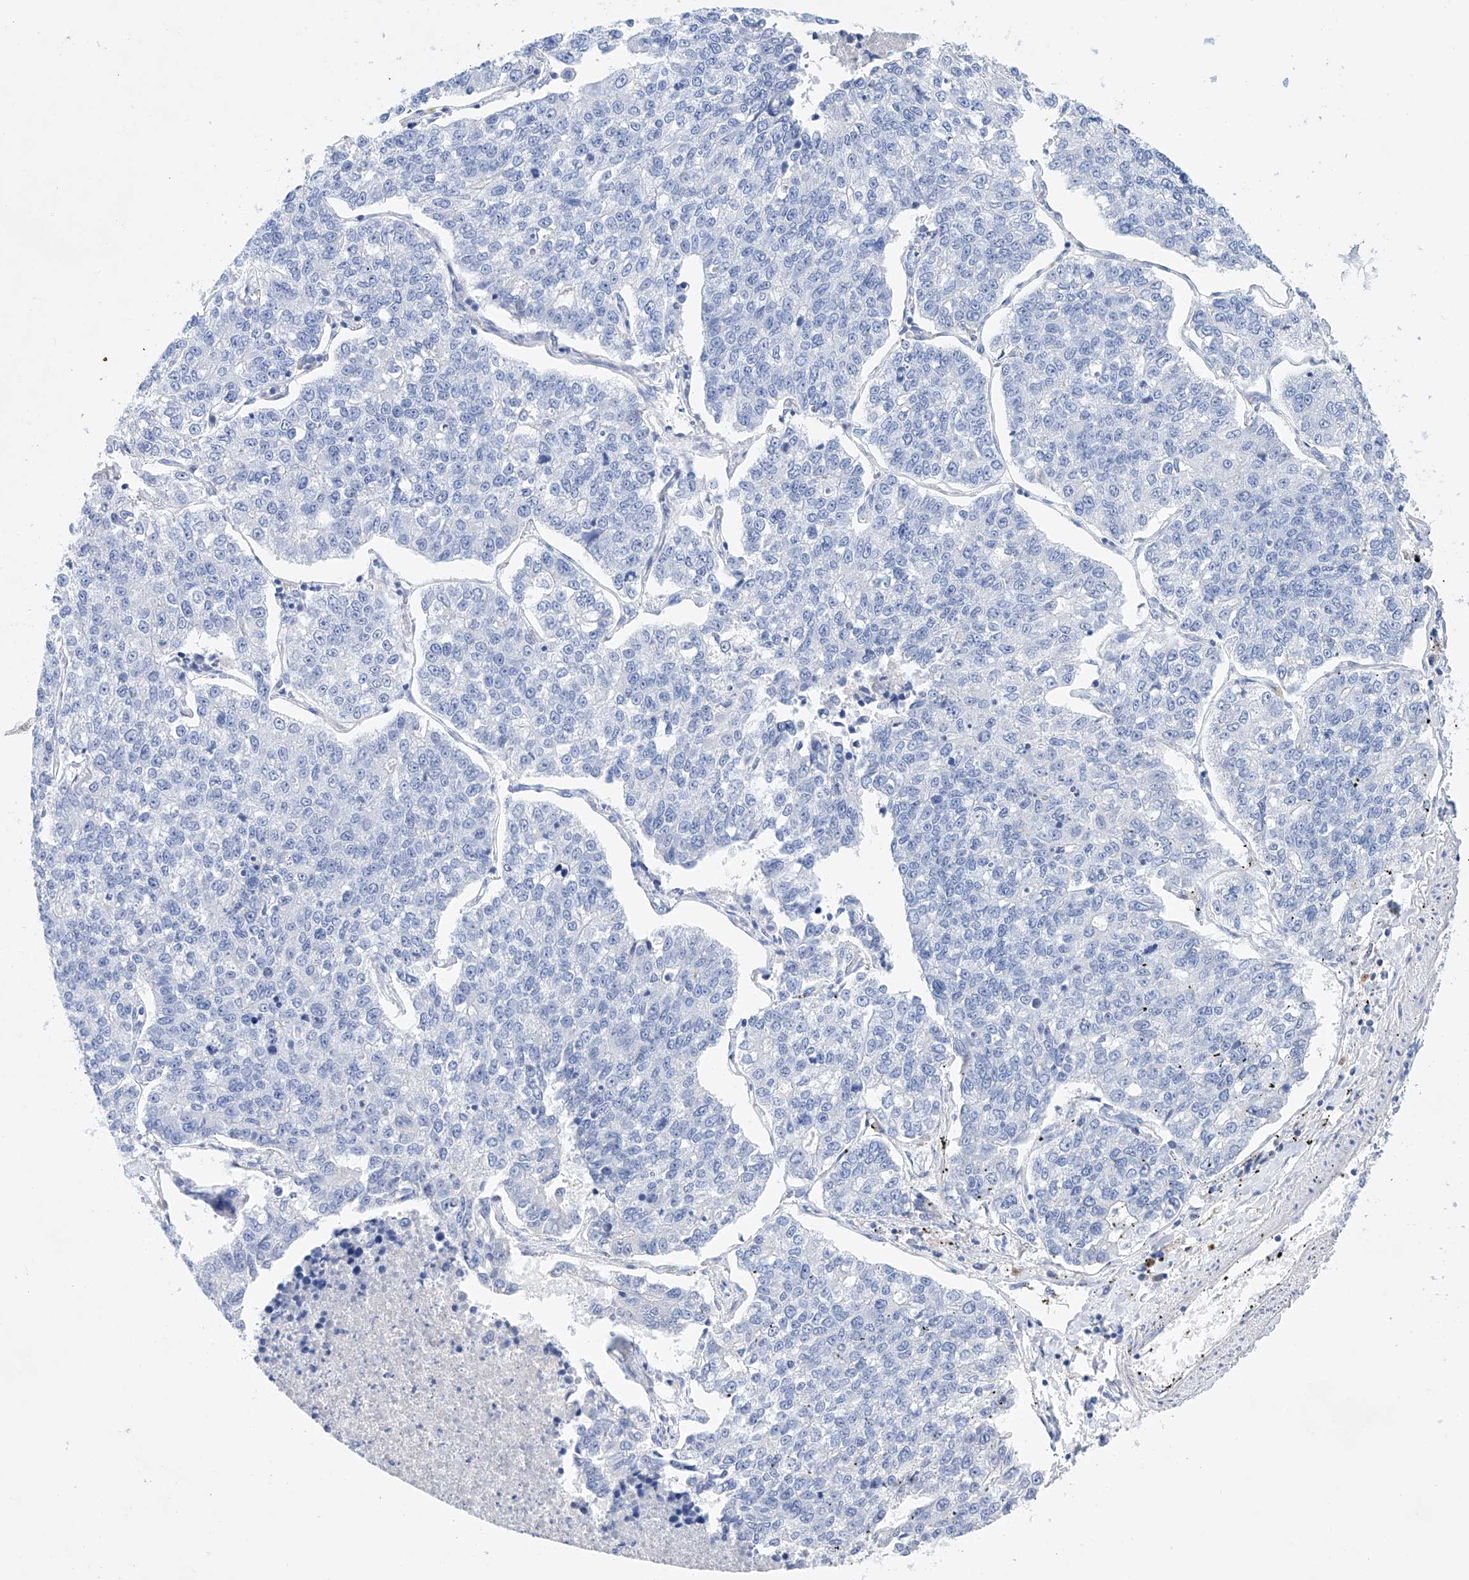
{"staining": {"intensity": "negative", "quantity": "none", "location": "none"}, "tissue": "lung cancer", "cell_type": "Tumor cells", "image_type": "cancer", "snomed": [{"axis": "morphology", "description": "Adenocarcinoma, NOS"}, {"axis": "topography", "description": "Lung"}], "caption": "Lung cancer stained for a protein using immunohistochemistry reveals no positivity tumor cells.", "gene": "LURAP1", "patient": {"sex": "male", "age": 49}}